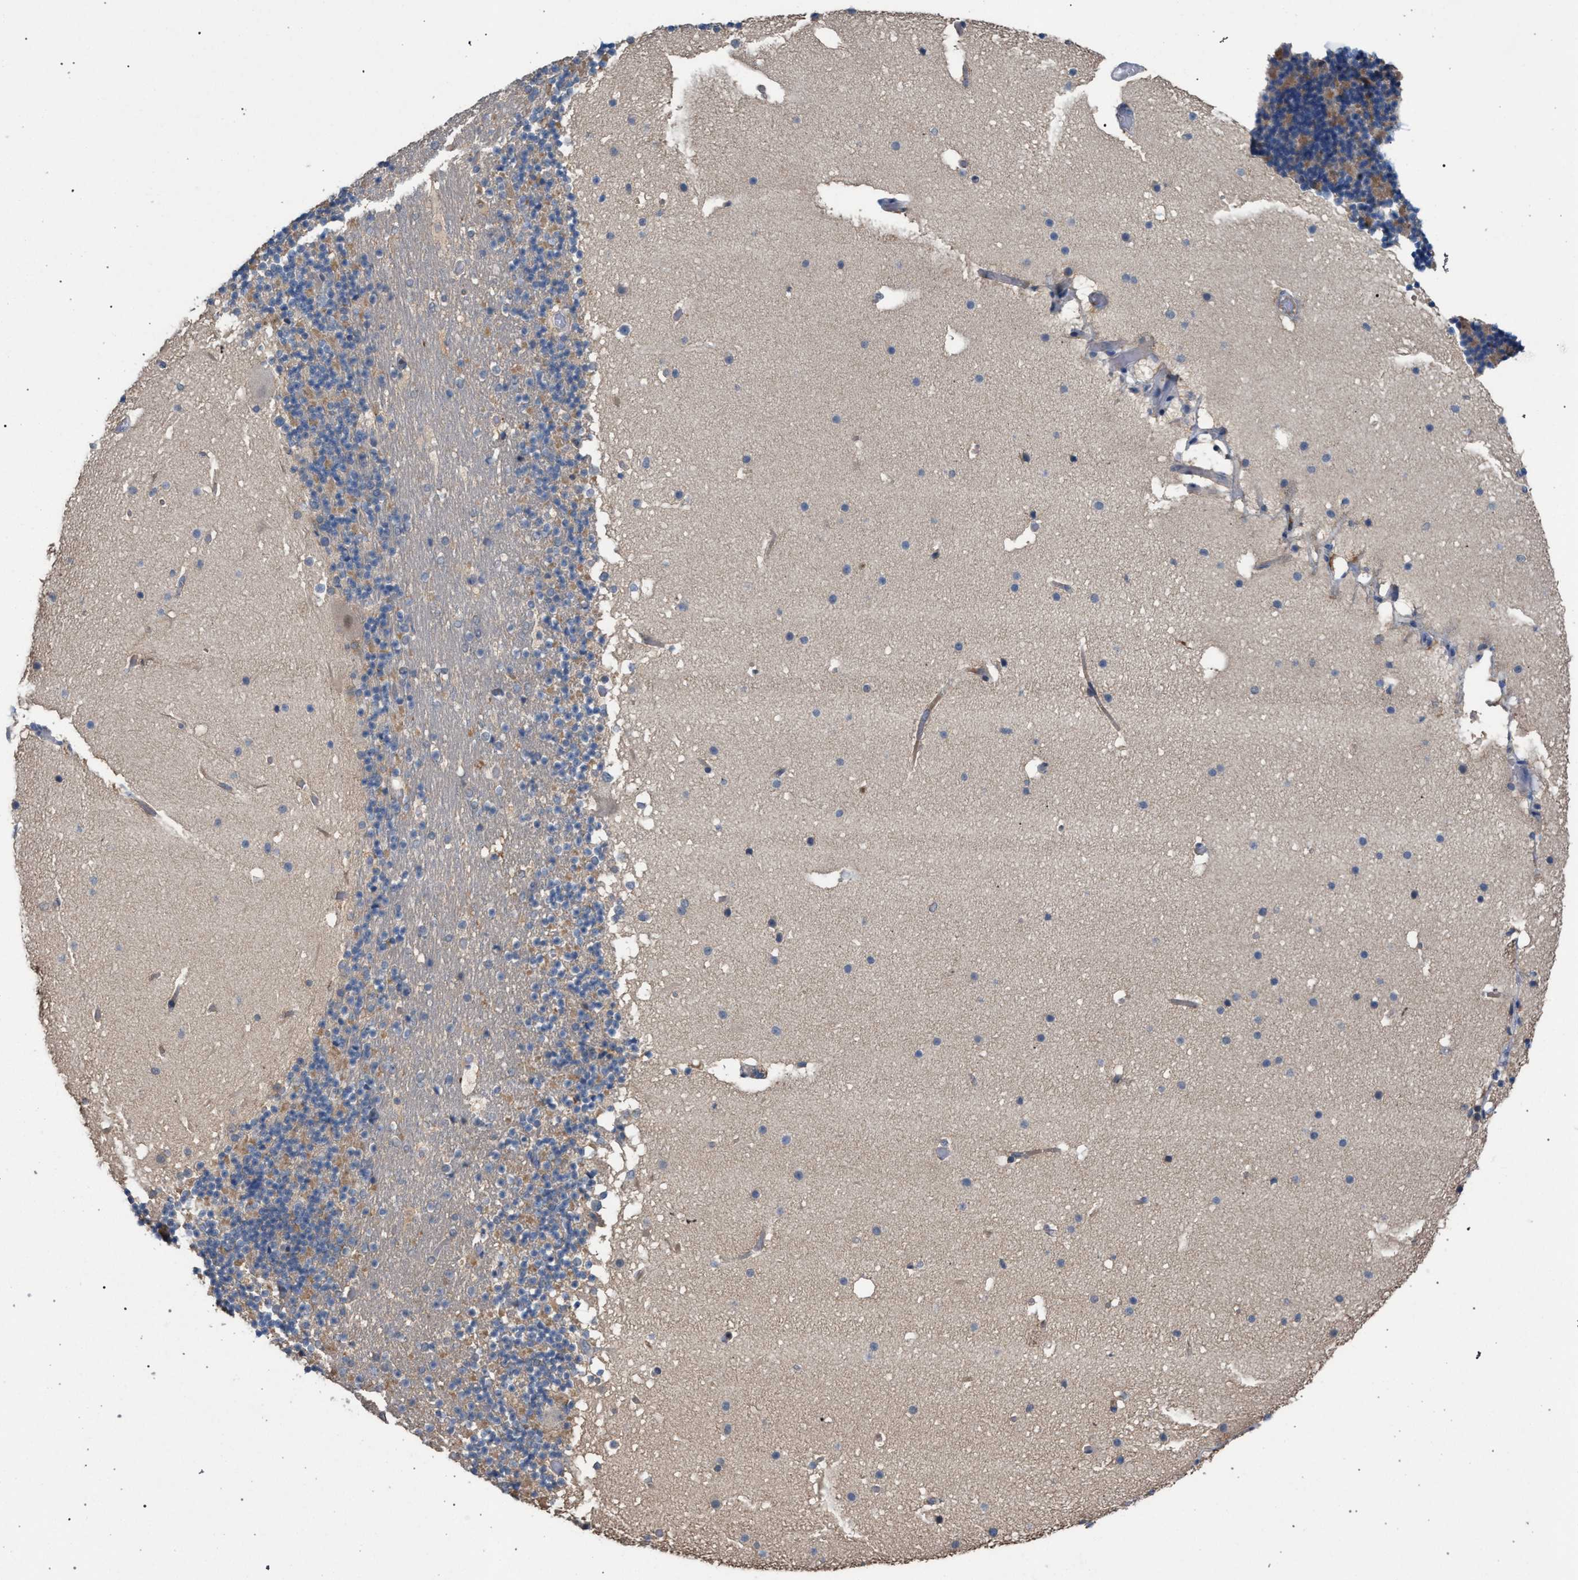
{"staining": {"intensity": "weak", "quantity": ">75%", "location": "cytoplasmic/membranous"}, "tissue": "cerebellum", "cell_type": "Cells in granular layer", "image_type": "normal", "snomed": [{"axis": "morphology", "description": "Normal tissue, NOS"}, {"axis": "topography", "description": "Cerebellum"}], "caption": "Cerebellum stained with DAB IHC exhibits low levels of weak cytoplasmic/membranous expression in approximately >75% of cells in granular layer. (brown staining indicates protein expression, while blue staining denotes nuclei).", "gene": "TECPR1", "patient": {"sex": "male", "age": 57}}